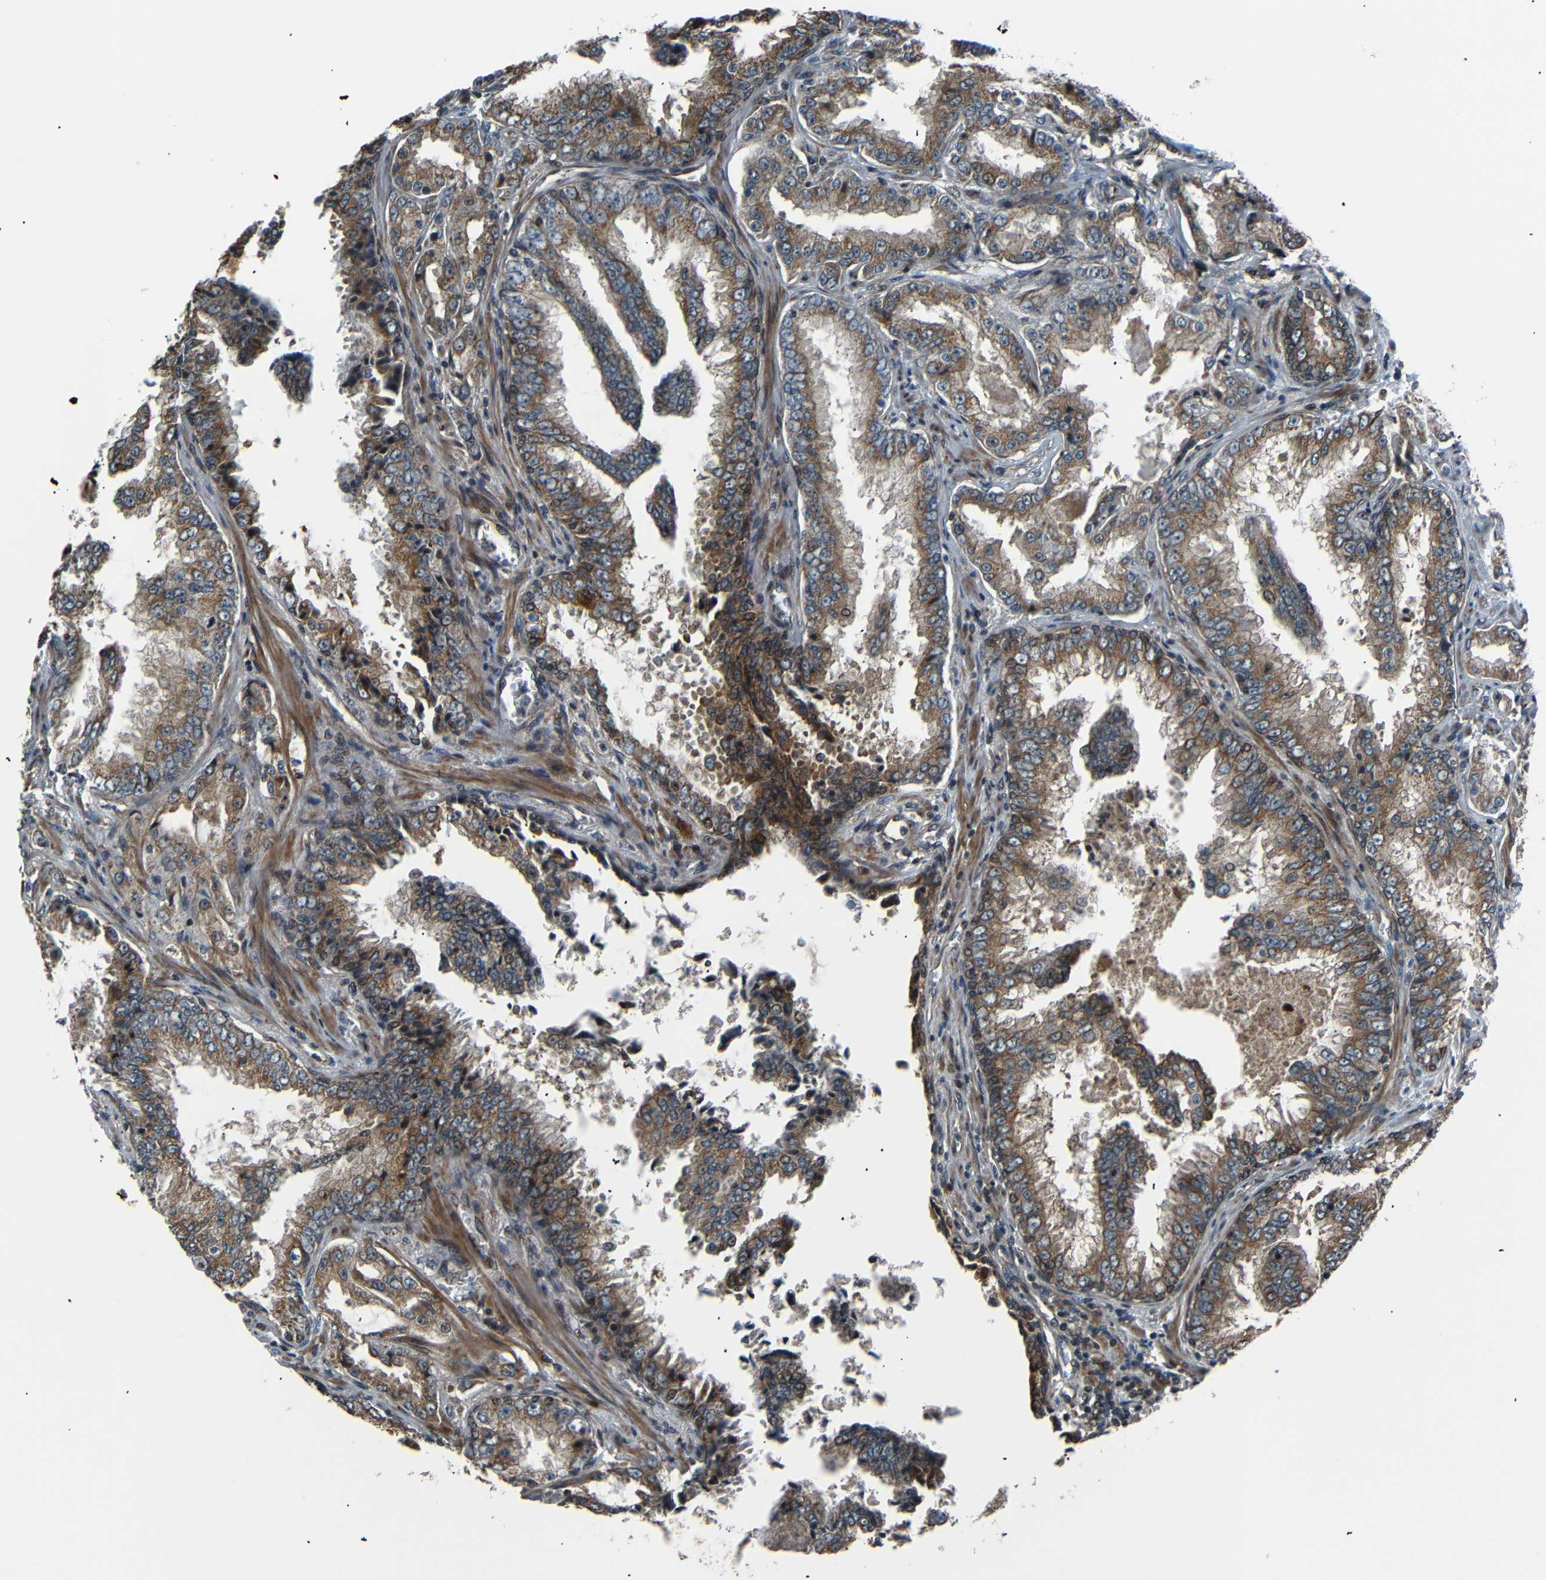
{"staining": {"intensity": "moderate", "quantity": ">75%", "location": "cytoplasmic/membranous"}, "tissue": "prostate cancer", "cell_type": "Tumor cells", "image_type": "cancer", "snomed": [{"axis": "morphology", "description": "Adenocarcinoma, High grade"}, {"axis": "topography", "description": "Prostate"}], "caption": "Protein staining displays moderate cytoplasmic/membranous expression in approximately >75% of tumor cells in prostate cancer.", "gene": "AKAP9", "patient": {"sex": "male", "age": 73}}